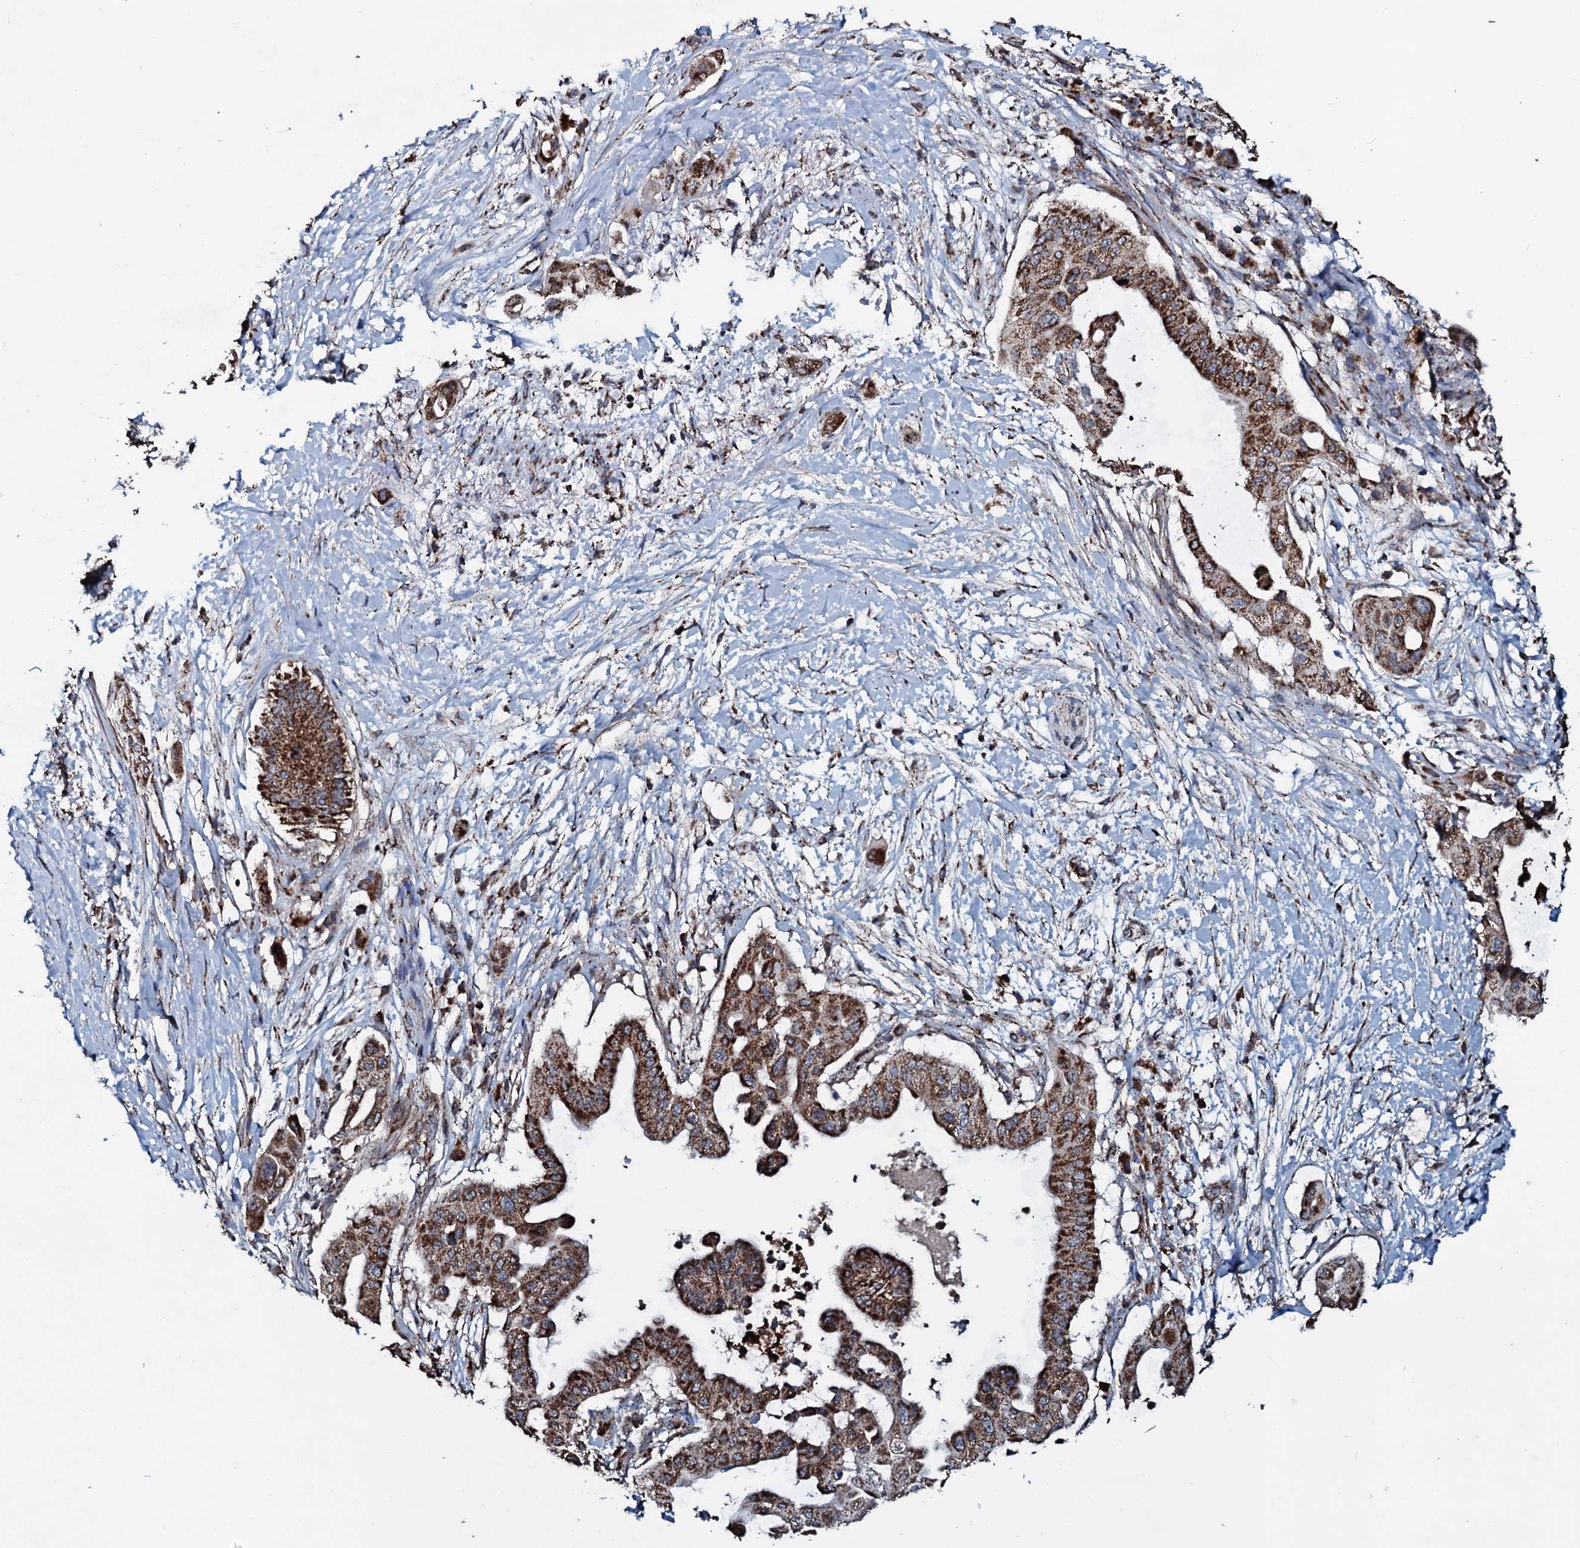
{"staining": {"intensity": "strong", "quantity": ">75%", "location": "cytoplasmic/membranous"}, "tissue": "pancreatic cancer", "cell_type": "Tumor cells", "image_type": "cancer", "snomed": [{"axis": "morphology", "description": "Adenocarcinoma, NOS"}, {"axis": "topography", "description": "Pancreas"}], "caption": "The histopathology image demonstrates staining of adenocarcinoma (pancreatic), revealing strong cytoplasmic/membranous protein expression (brown color) within tumor cells.", "gene": "DYNC2I2", "patient": {"sex": "male", "age": 68}}